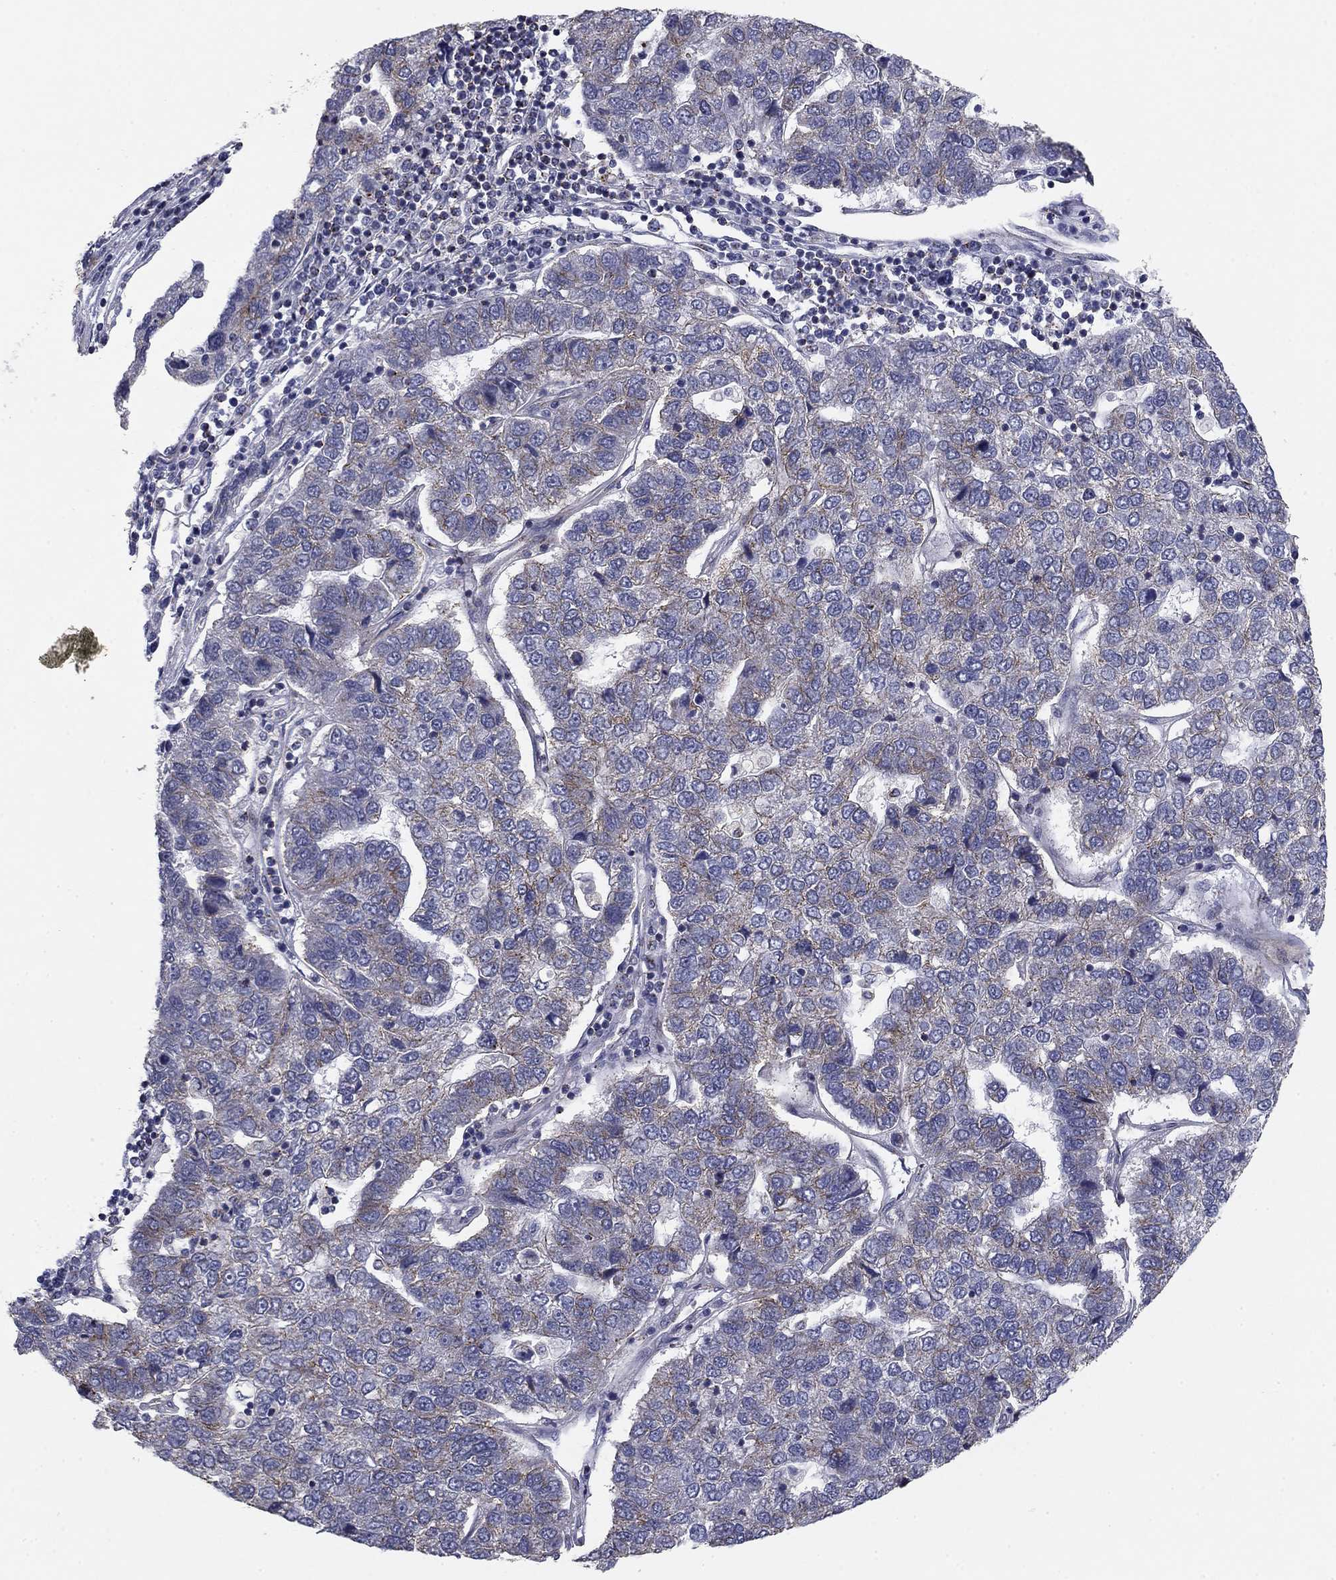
{"staining": {"intensity": "weak", "quantity": "<25%", "location": "cytoplasmic/membranous"}, "tissue": "pancreatic cancer", "cell_type": "Tumor cells", "image_type": "cancer", "snomed": [{"axis": "morphology", "description": "Adenocarcinoma, NOS"}, {"axis": "topography", "description": "Pancreas"}], "caption": "The image demonstrates no significant positivity in tumor cells of pancreatic cancer (adenocarcinoma). (Stains: DAB immunohistochemistry (IHC) with hematoxylin counter stain, Microscopy: brightfield microscopy at high magnification).", "gene": "SEPTIN3", "patient": {"sex": "female", "age": 61}}